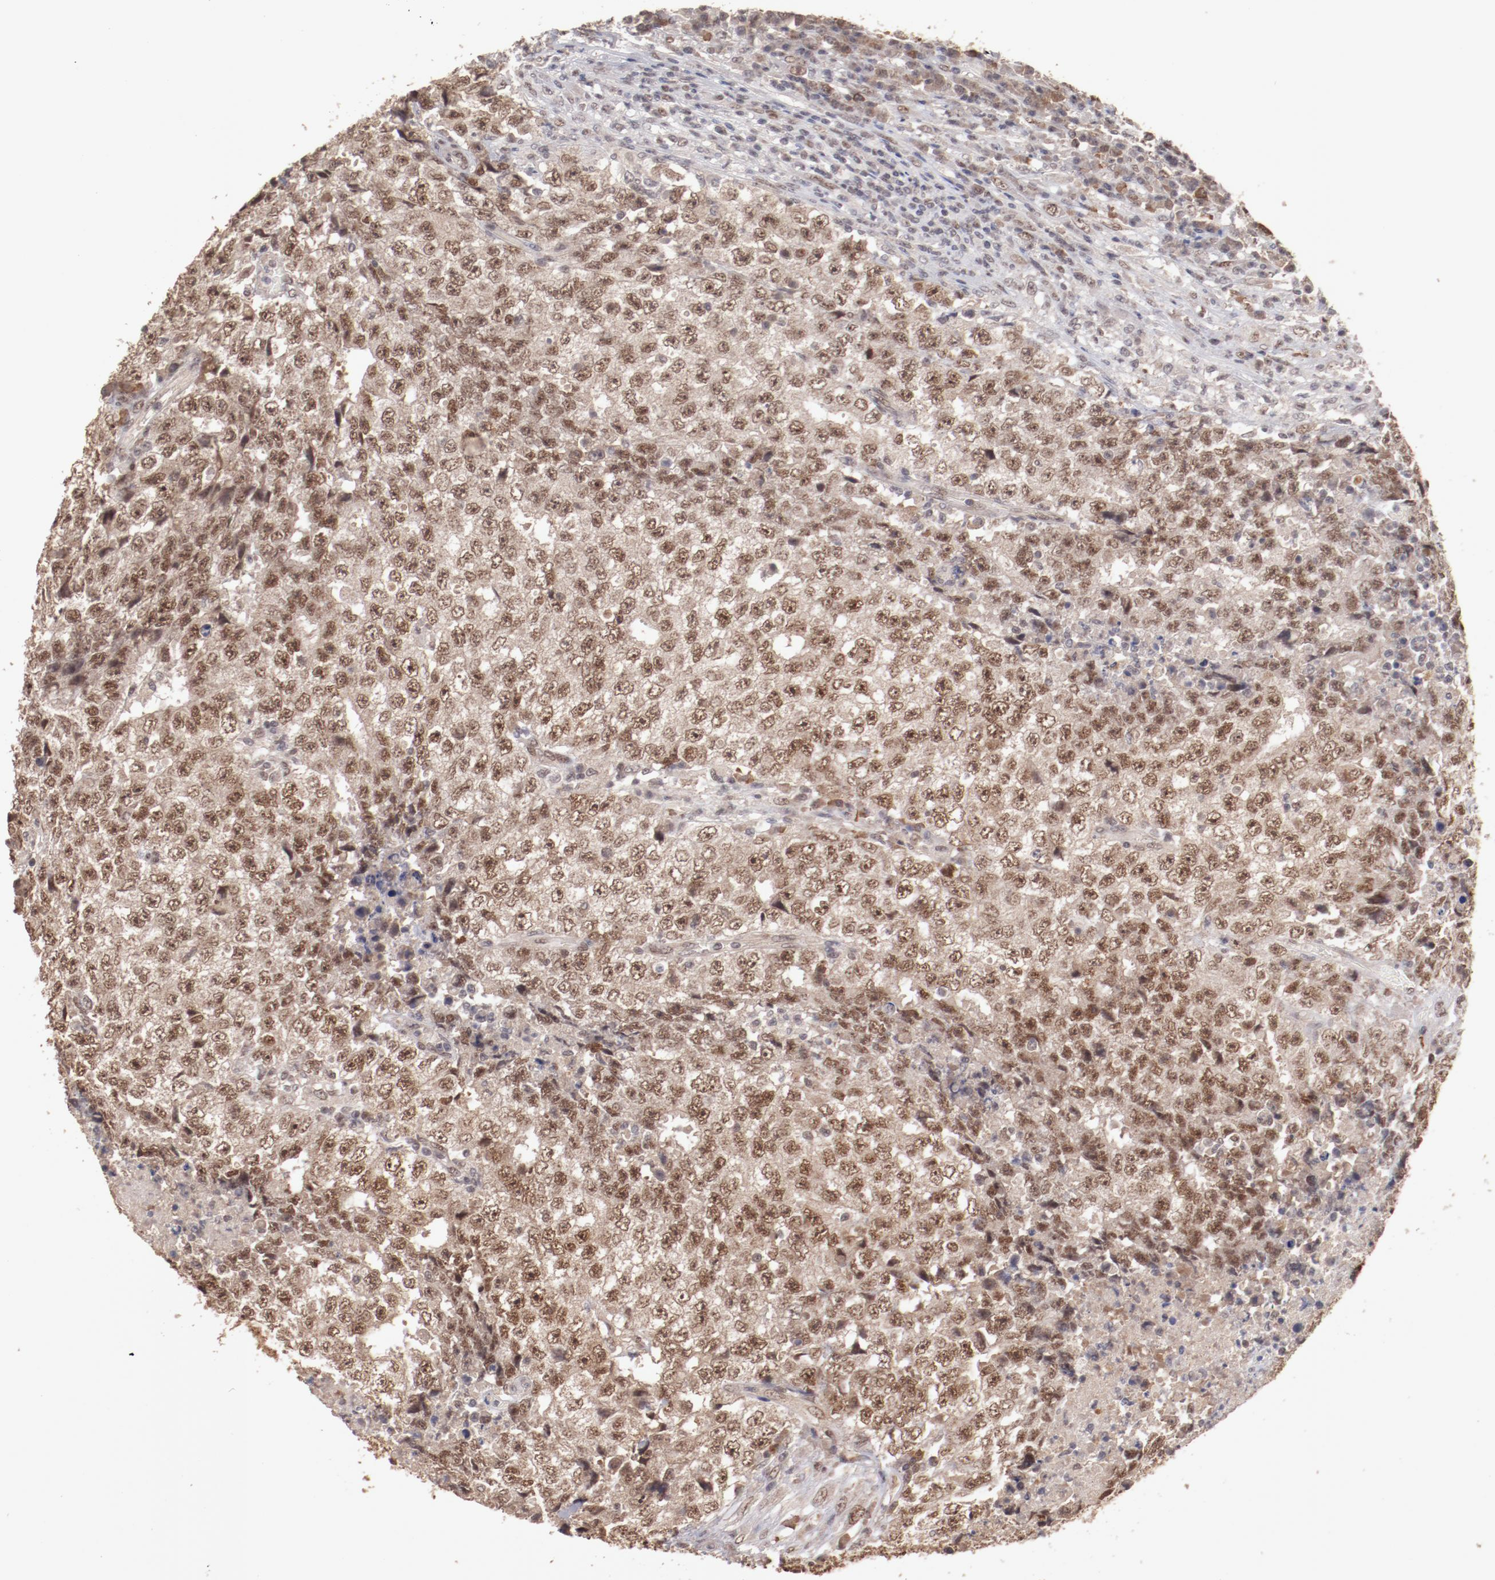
{"staining": {"intensity": "moderate", "quantity": ">75%", "location": "cytoplasmic/membranous,nuclear"}, "tissue": "testis cancer", "cell_type": "Tumor cells", "image_type": "cancer", "snomed": [{"axis": "morphology", "description": "Necrosis, NOS"}, {"axis": "morphology", "description": "Carcinoma, Embryonal, NOS"}, {"axis": "topography", "description": "Testis"}], "caption": "Immunohistochemistry photomicrograph of human testis embryonal carcinoma stained for a protein (brown), which displays medium levels of moderate cytoplasmic/membranous and nuclear expression in approximately >75% of tumor cells.", "gene": "CLOCK", "patient": {"sex": "male", "age": 19}}